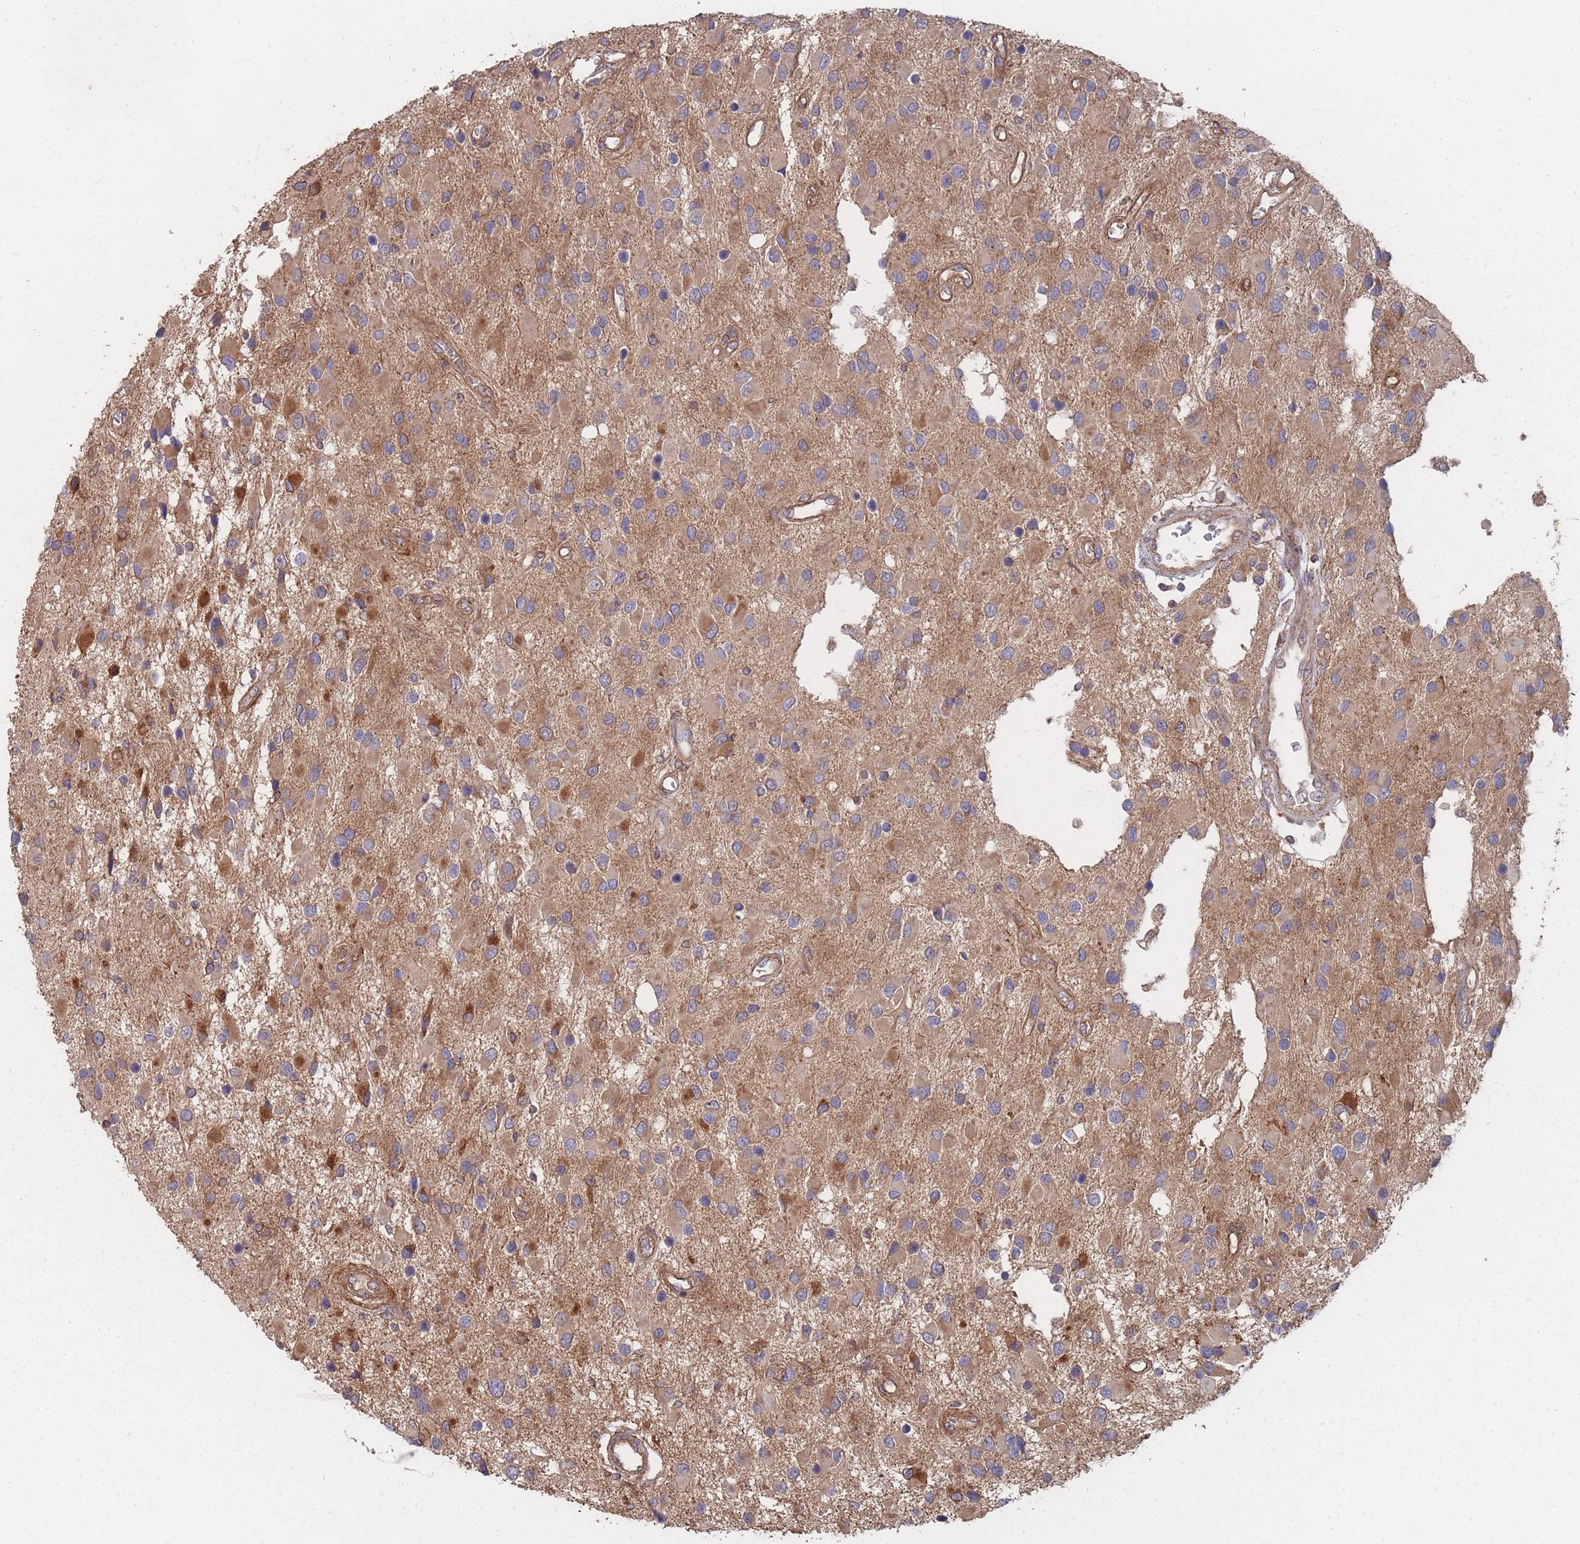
{"staining": {"intensity": "moderate", "quantity": ">75%", "location": "cytoplasmic/membranous"}, "tissue": "glioma", "cell_type": "Tumor cells", "image_type": "cancer", "snomed": [{"axis": "morphology", "description": "Glioma, malignant, High grade"}, {"axis": "topography", "description": "Brain"}], "caption": "This is an image of IHC staining of high-grade glioma (malignant), which shows moderate staining in the cytoplasmic/membranous of tumor cells.", "gene": "THSD7B", "patient": {"sex": "male", "age": 53}}